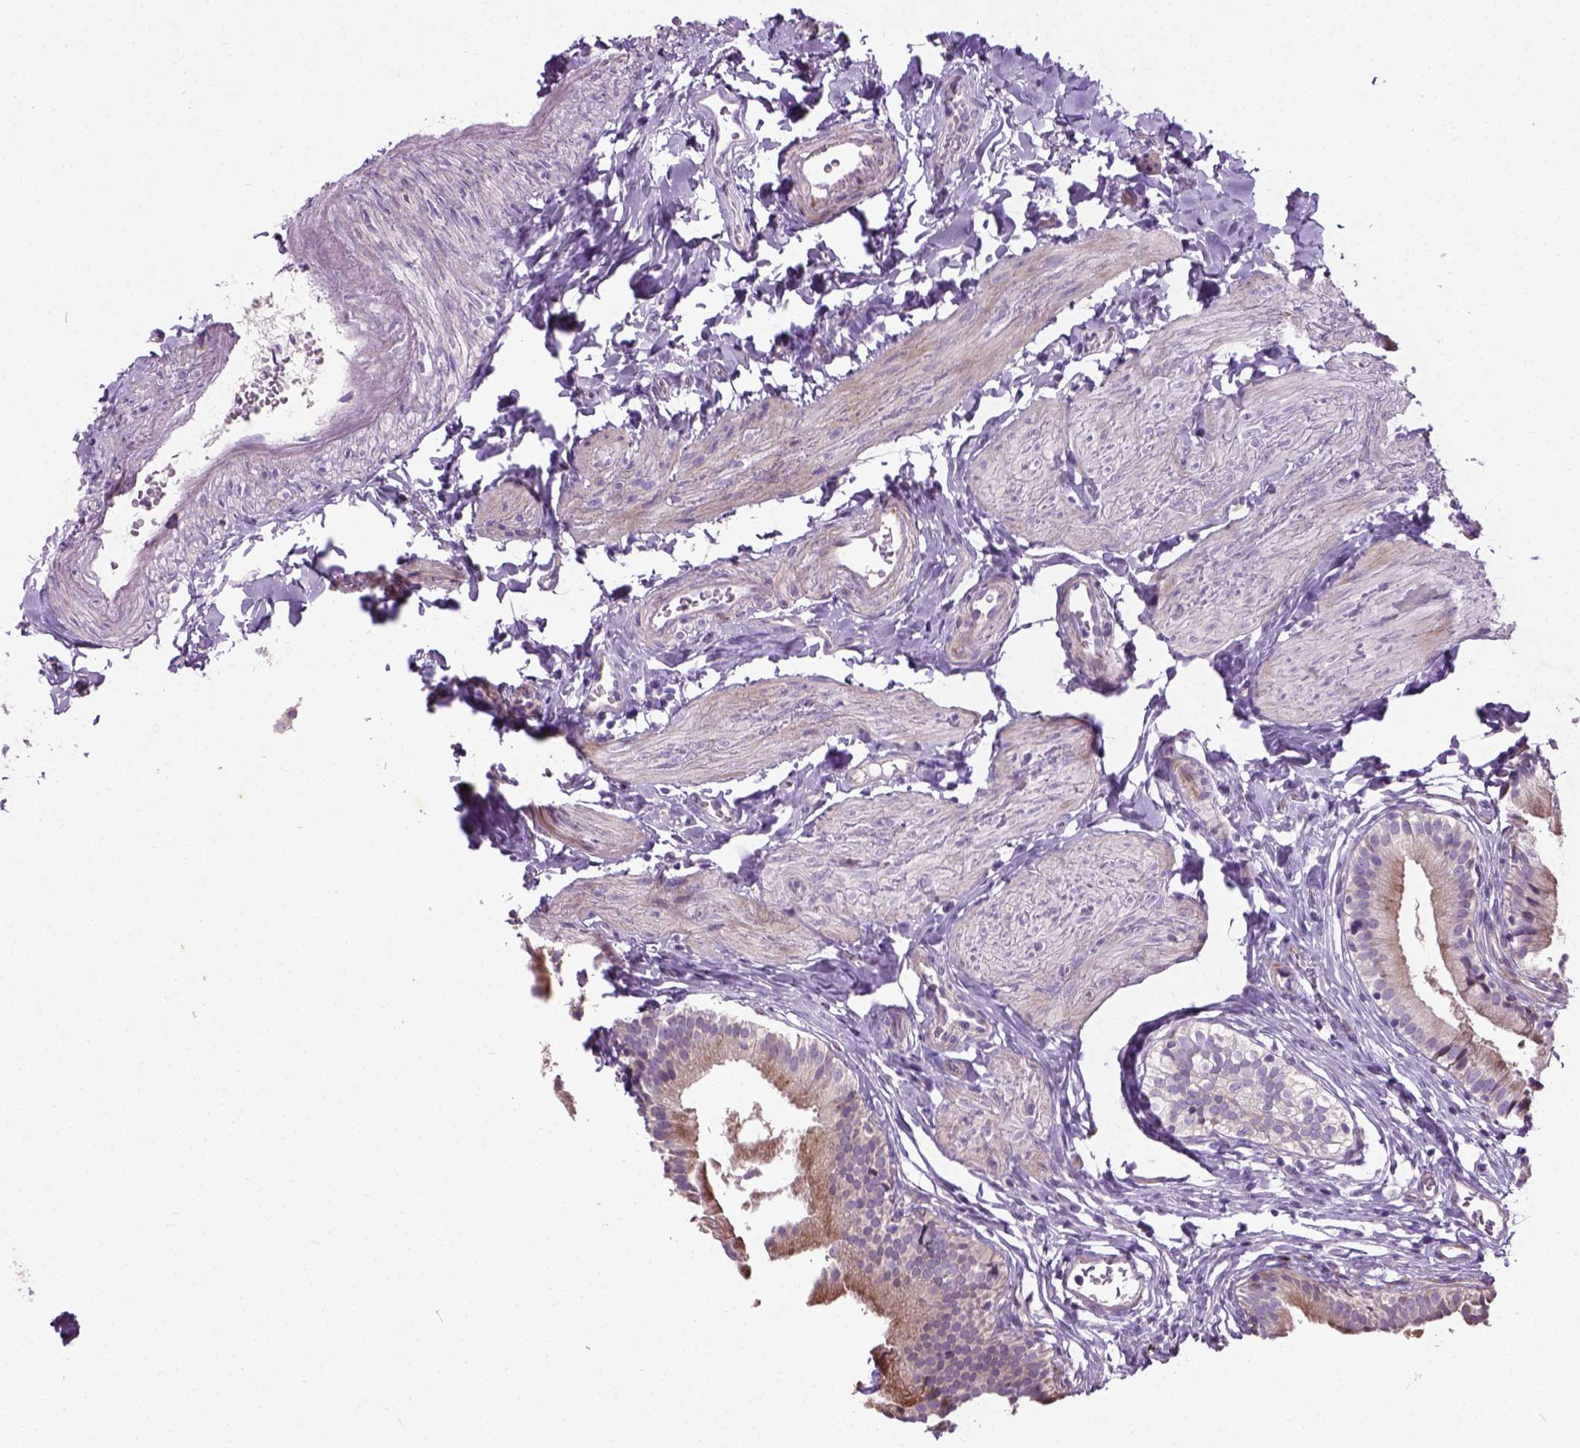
{"staining": {"intensity": "moderate", "quantity": "<25%", "location": "cytoplasmic/membranous"}, "tissue": "gallbladder", "cell_type": "Glandular cells", "image_type": "normal", "snomed": [{"axis": "morphology", "description": "Normal tissue, NOS"}, {"axis": "topography", "description": "Gallbladder"}], "caption": "Immunohistochemistry (DAB) staining of benign gallbladder exhibits moderate cytoplasmic/membranous protein staining in about <25% of glandular cells.", "gene": "PKP3", "patient": {"sex": "female", "age": 47}}